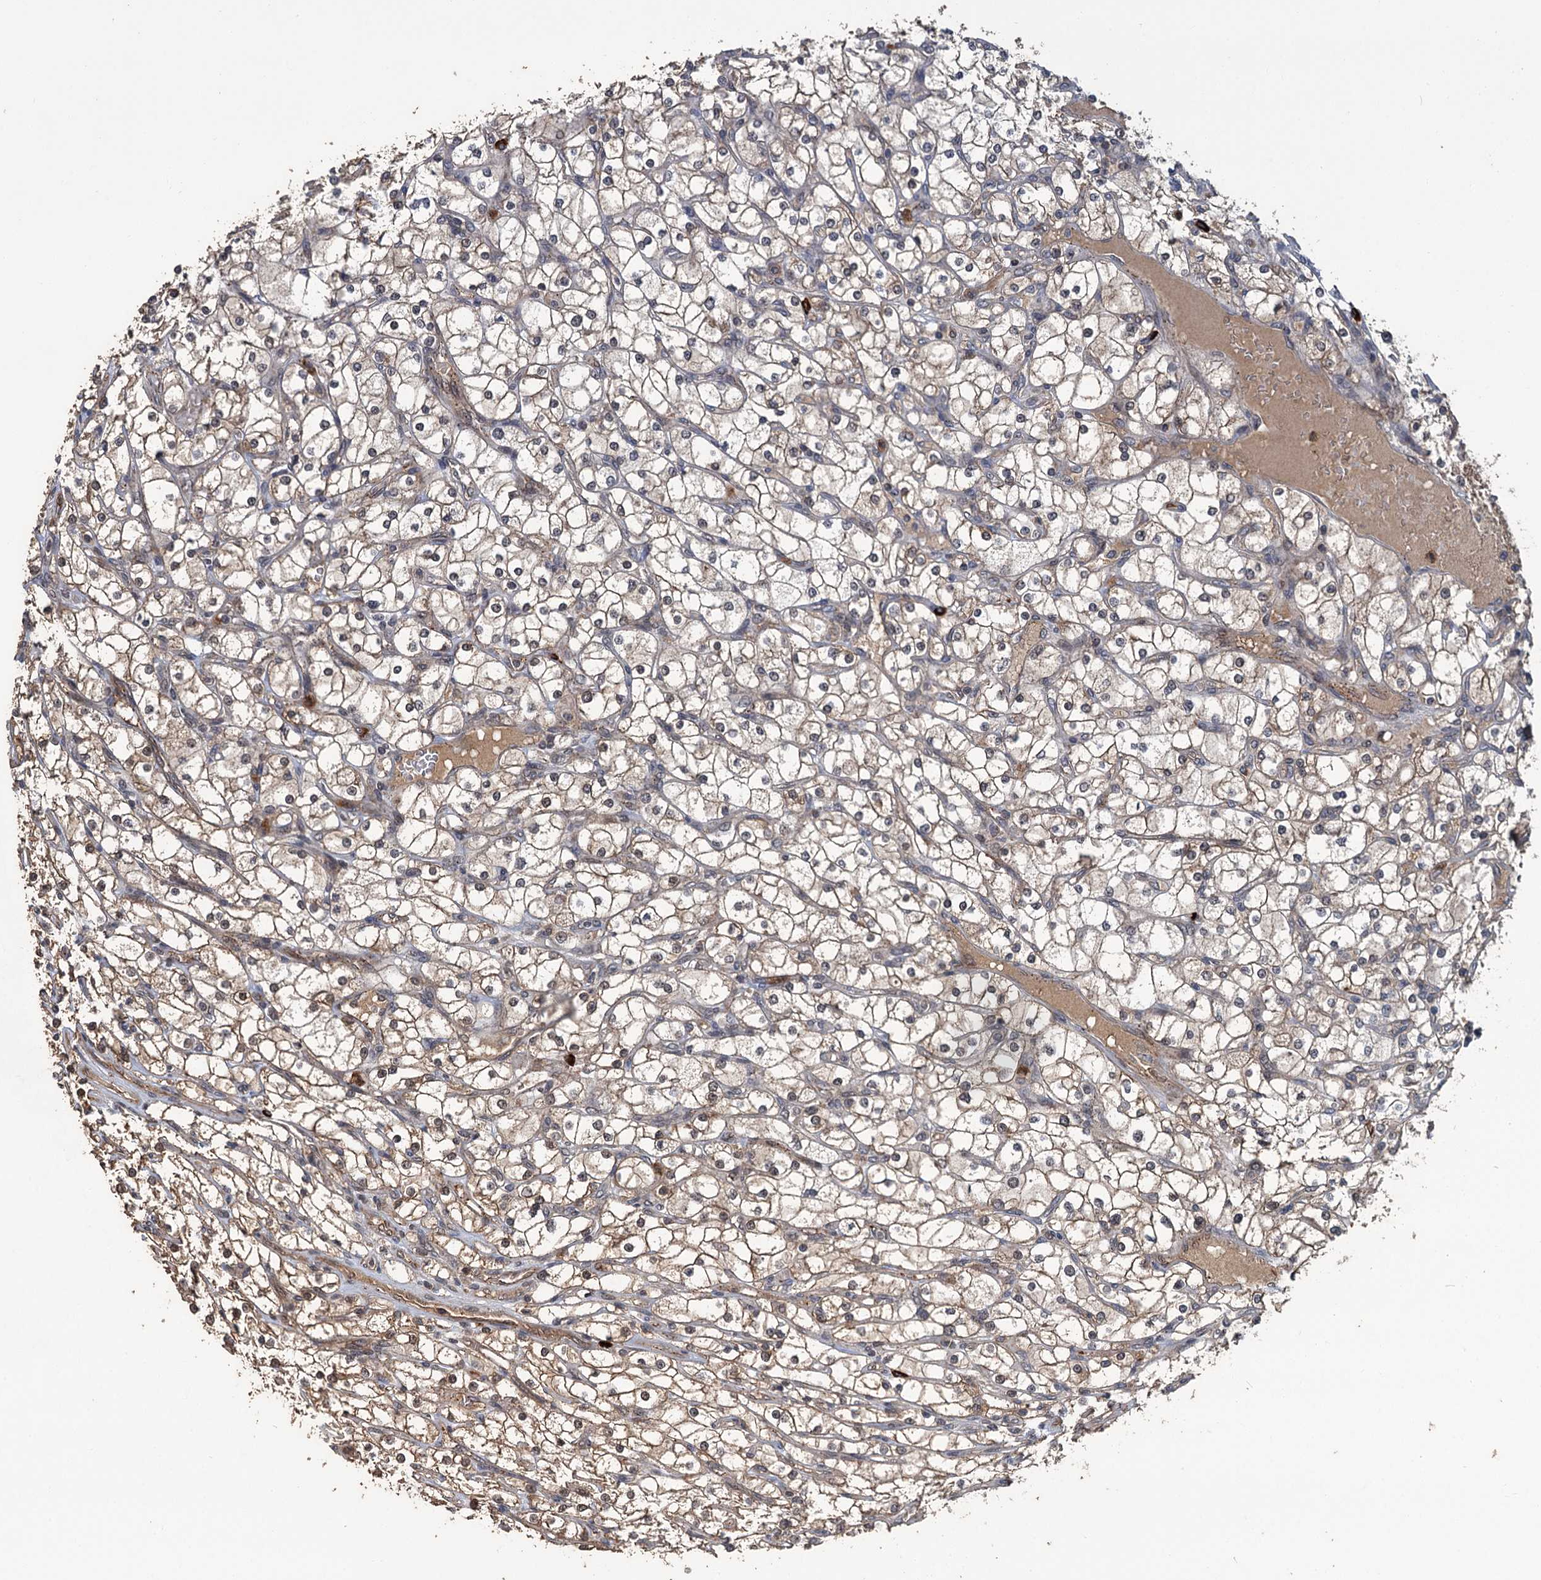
{"staining": {"intensity": "weak", "quantity": "25%-75%", "location": "cytoplasmic/membranous,nuclear"}, "tissue": "renal cancer", "cell_type": "Tumor cells", "image_type": "cancer", "snomed": [{"axis": "morphology", "description": "Adenocarcinoma, NOS"}, {"axis": "topography", "description": "Kidney"}], "caption": "Immunohistochemistry image of neoplastic tissue: human adenocarcinoma (renal) stained using IHC demonstrates low levels of weak protein expression localized specifically in the cytoplasmic/membranous and nuclear of tumor cells, appearing as a cytoplasmic/membranous and nuclear brown color.", "gene": "KANSL2", "patient": {"sex": "male", "age": 80}}